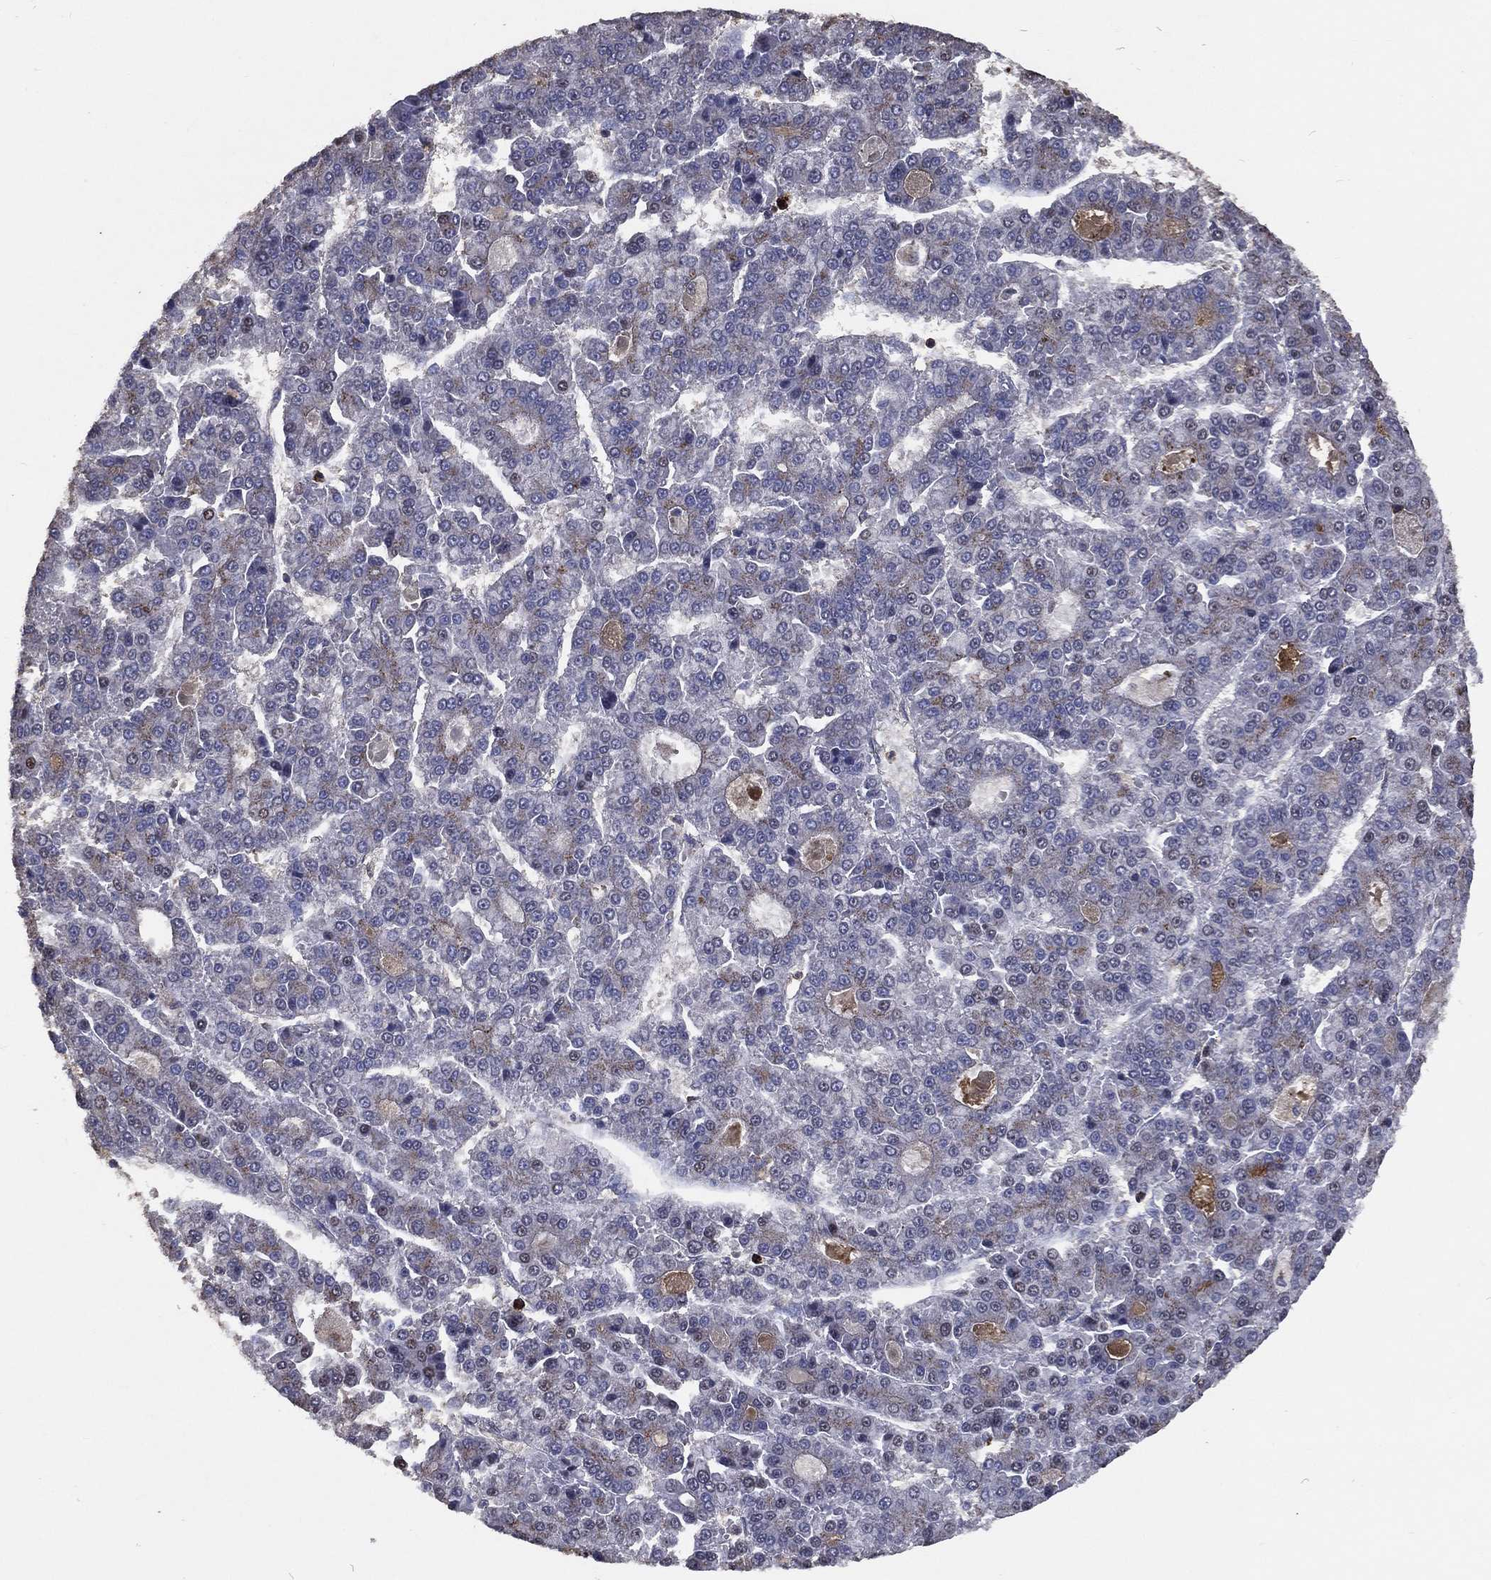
{"staining": {"intensity": "negative", "quantity": "none", "location": "none"}, "tissue": "liver cancer", "cell_type": "Tumor cells", "image_type": "cancer", "snomed": [{"axis": "morphology", "description": "Carcinoma, Hepatocellular, NOS"}, {"axis": "topography", "description": "Liver"}], "caption": "An image of hepatocellular carcinoma (liver) stained for a protein displays no brown staining in tumor cells.", "gene": "GPR183", "patient": {"sex": "male", "age": 70}}